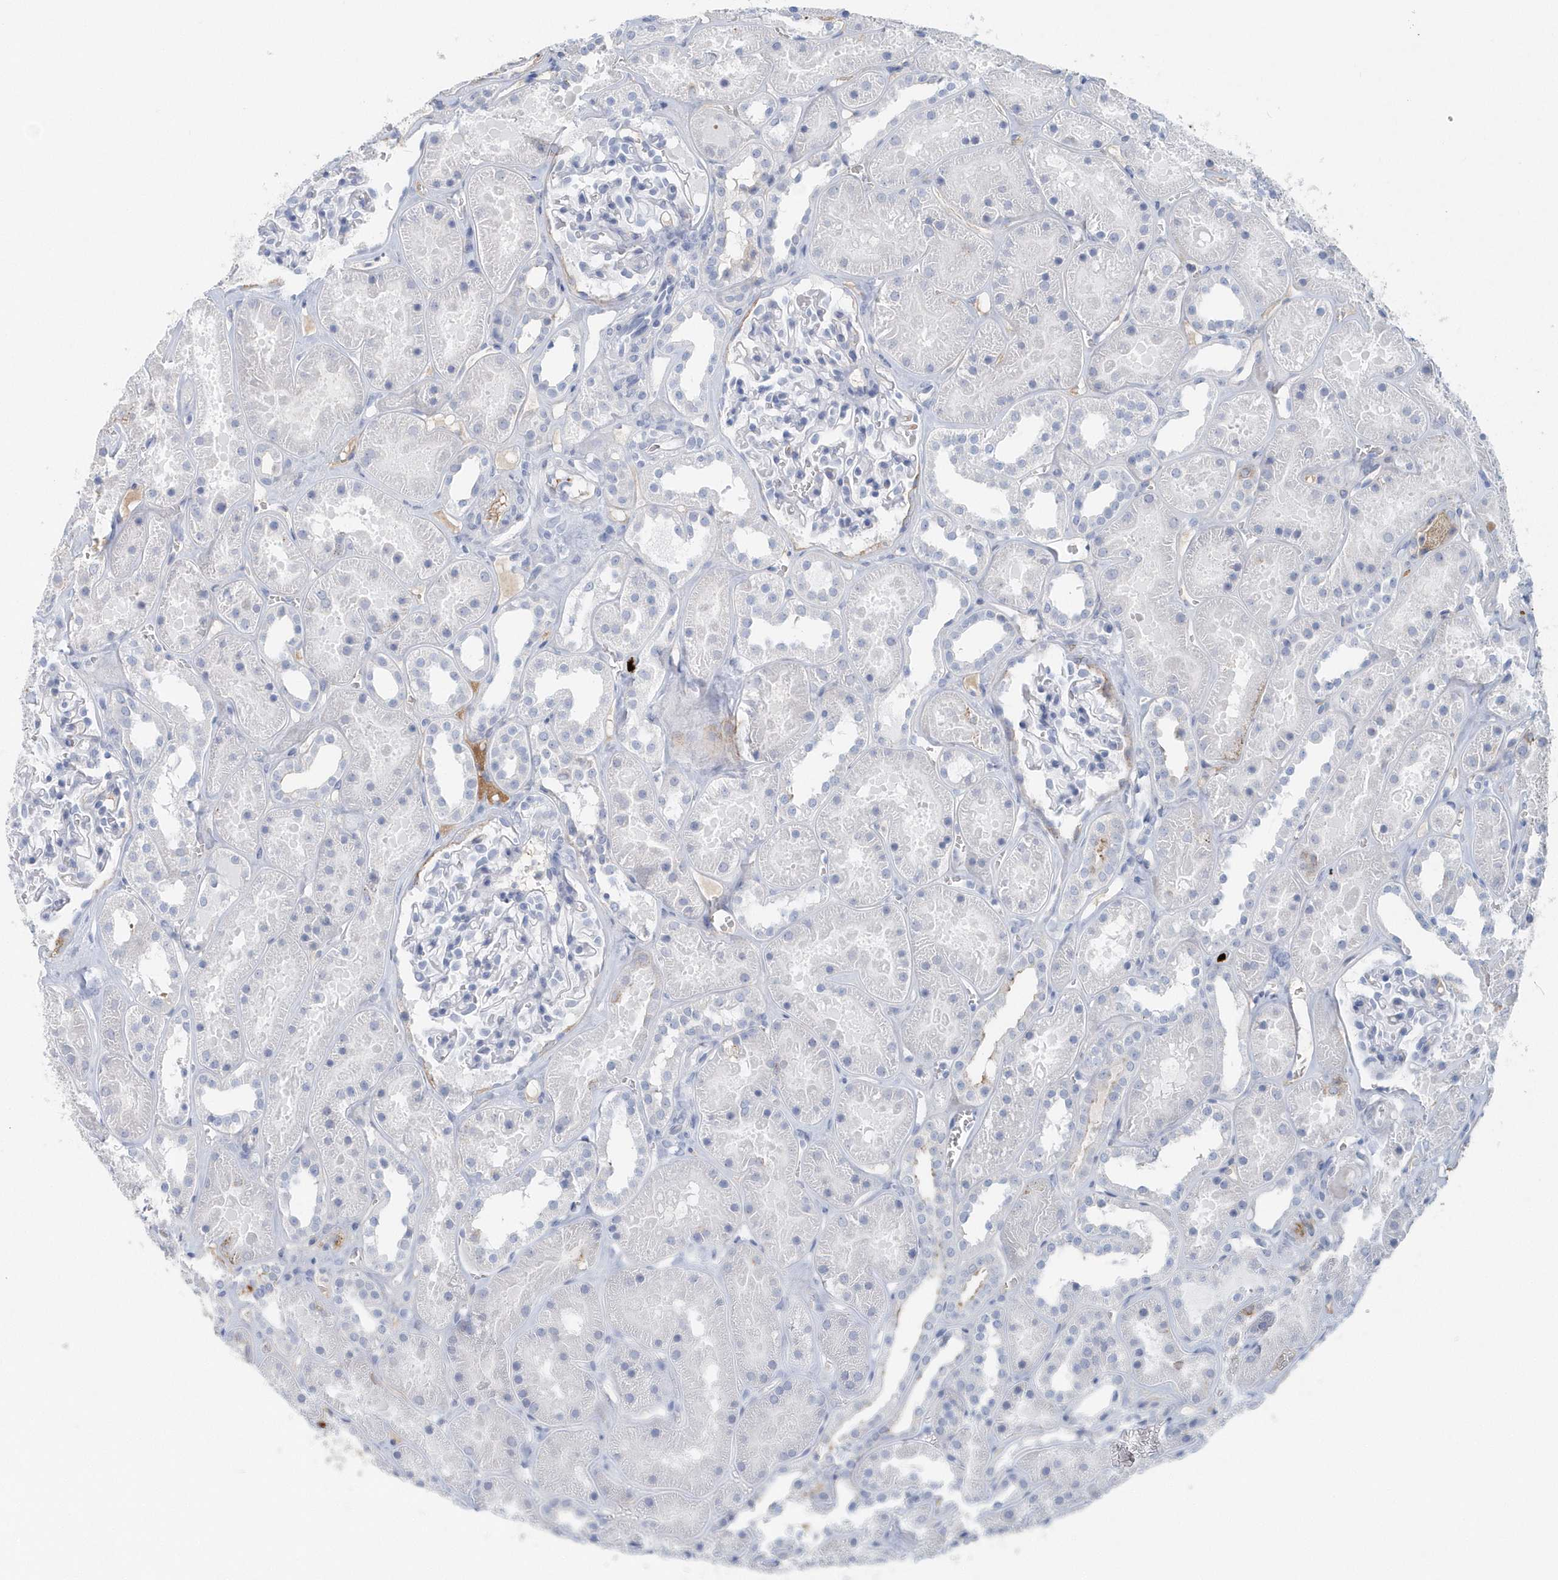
{"staining": {"intensity": "negative", "quantity": "none", "location": "none"}, "tissue": "kidney", "cell_type": "Cells in glomeruli", "image_type": "normal", "snomed": [{"axis": "morphology", "description": "Normal tissue, NOS"}, {"axis": "topography", "description": "Kidney"}], "caption": "This is an IHC micrograph of unremarkable kidney. There is no positivity in cells in glomeruli.", "gene": "JCHAIN", "patient": {"sex": "female", "age": 41}}